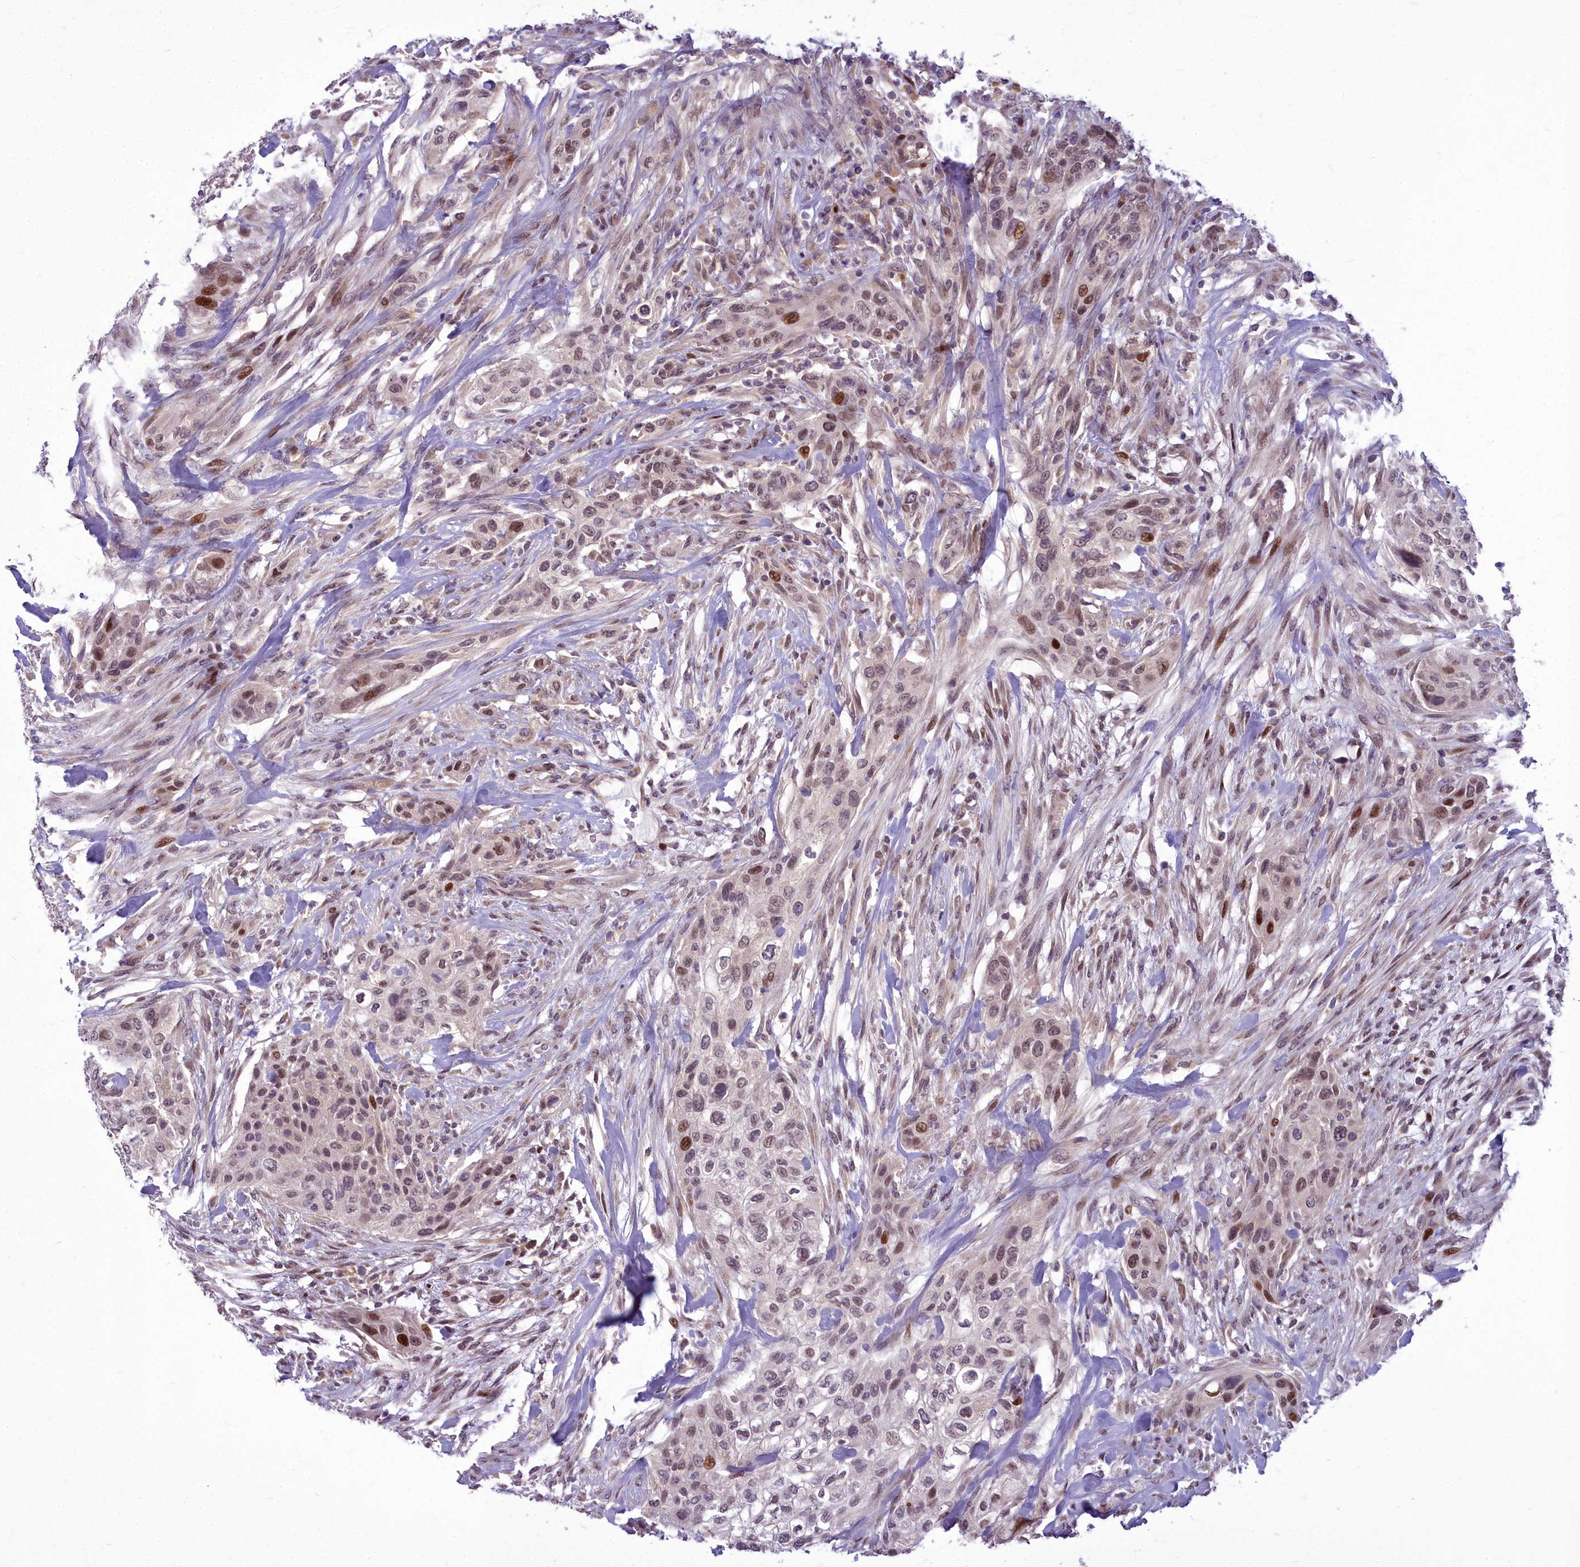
{"staining": {"intensity": "moderate", "quantity": "25%-75%", "location": "nuclear"}, "tissue": "urothelial cancer", "cell_type": "Tumor cells", "image_type": "cancer", "snomed": [{"axis": "morphology", "description": "Urothelial carcinoma, High grade"}, {"axis": "topography", "description": "Urinary bladder"}], "caption": "Urothelial cancer tissue shows moderate nuclear positivity in approximately 25%-75% of tumor cells (Stains: DAB (3,3'-diaminobenzidine) in brown, nuclei in blue, Microscopy: brightfield microscopy at high magnification).", "gene": "AP1M1", "patient": {"sex": "male", "age": 35}}